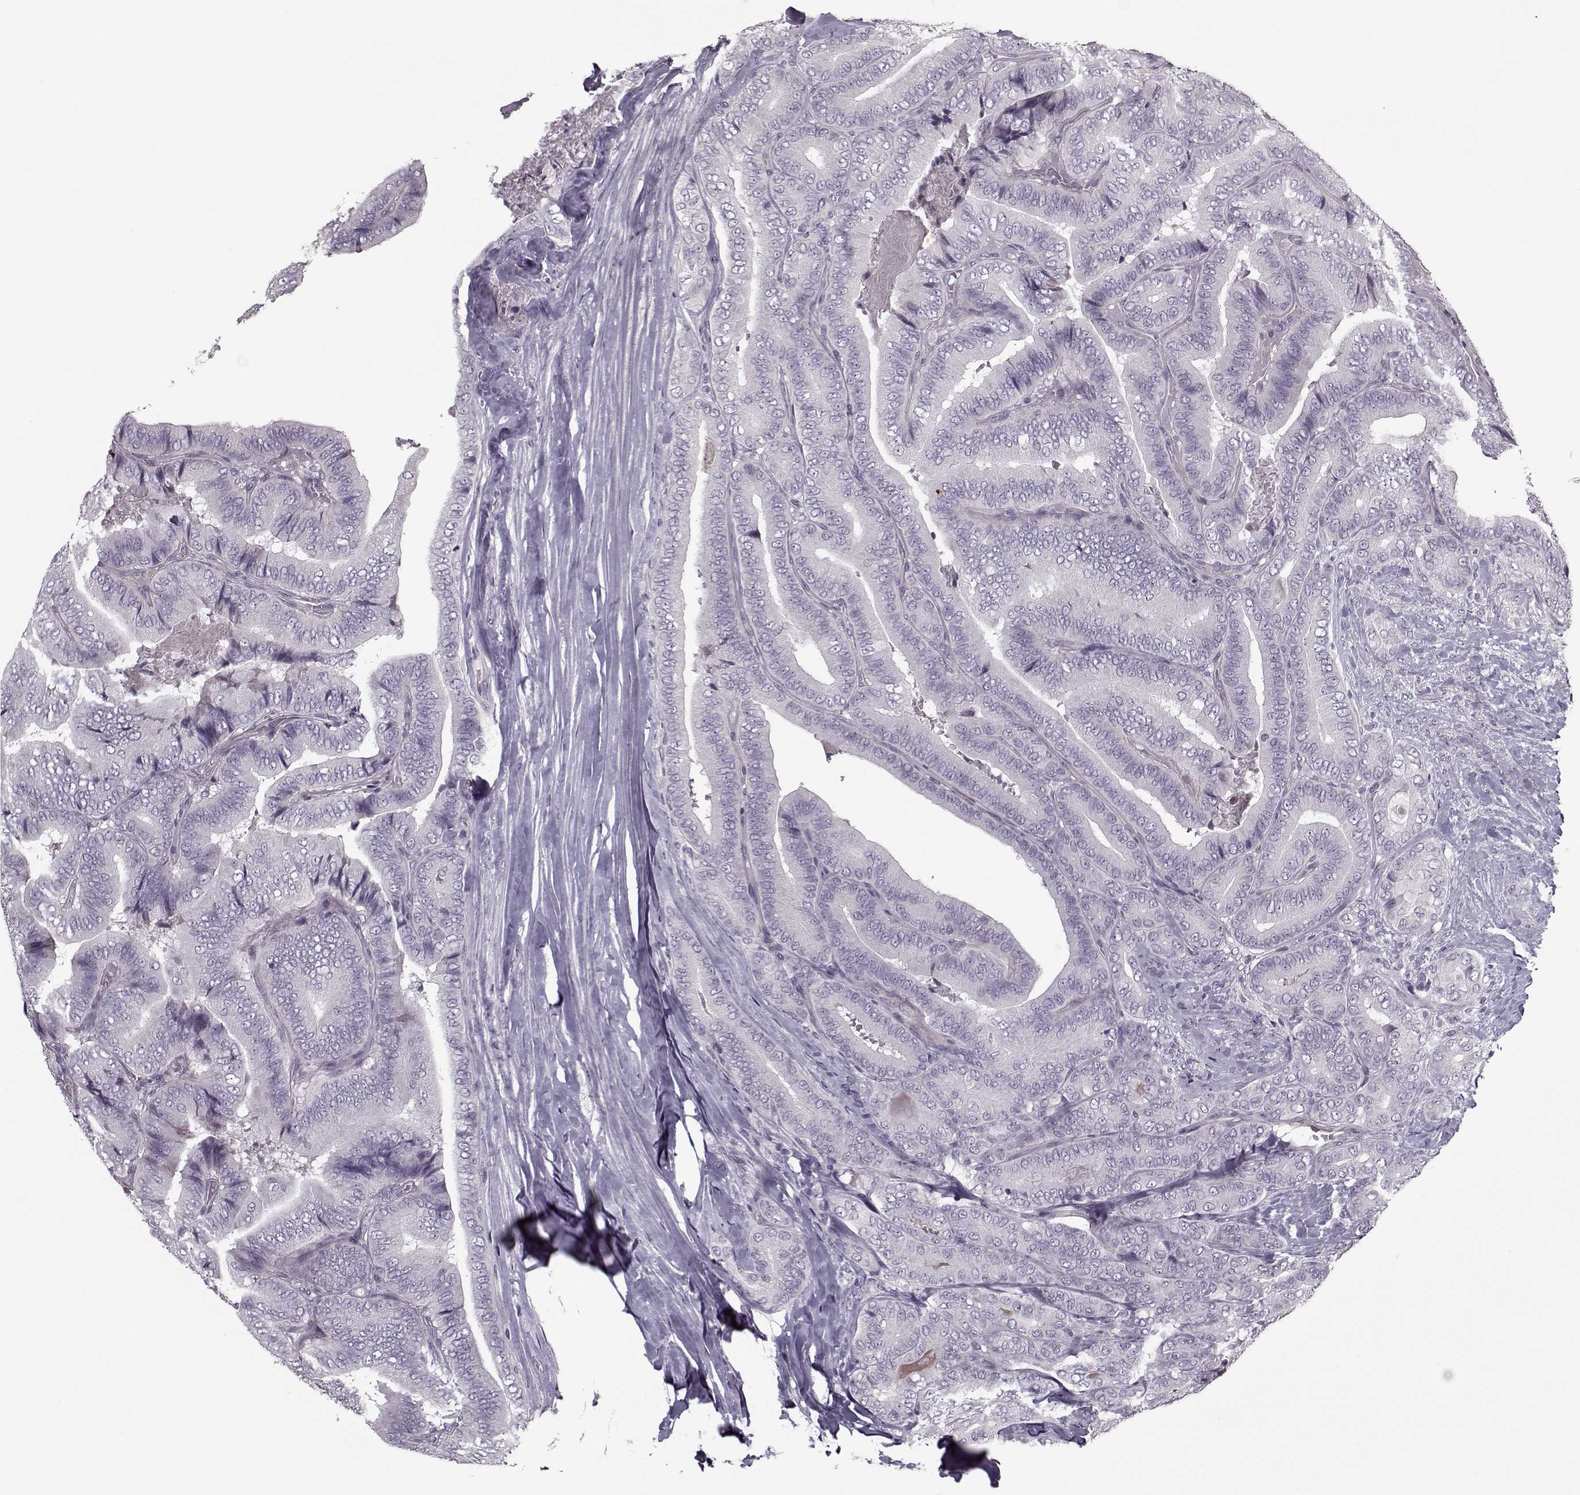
{"staining": {"intensity": "negative", "quantity": "none", "location": "none"}, "tissue": "thyroid cancer", "cell_type": "Tumor cells", "image_type": "cancer", "snomed": [{"axis": "morphology", "description": "Papillary adenocarcinoma, NOS"}, {"axis": "topography", "description": "Thyroid gland"}], "caption": "A micrograph of human thyroid cancer (papillary adenocarcinoma) is negative for staining in tumor cells.", "gene": "KRT9", "patient": {"sex": "male", "age": 61}}